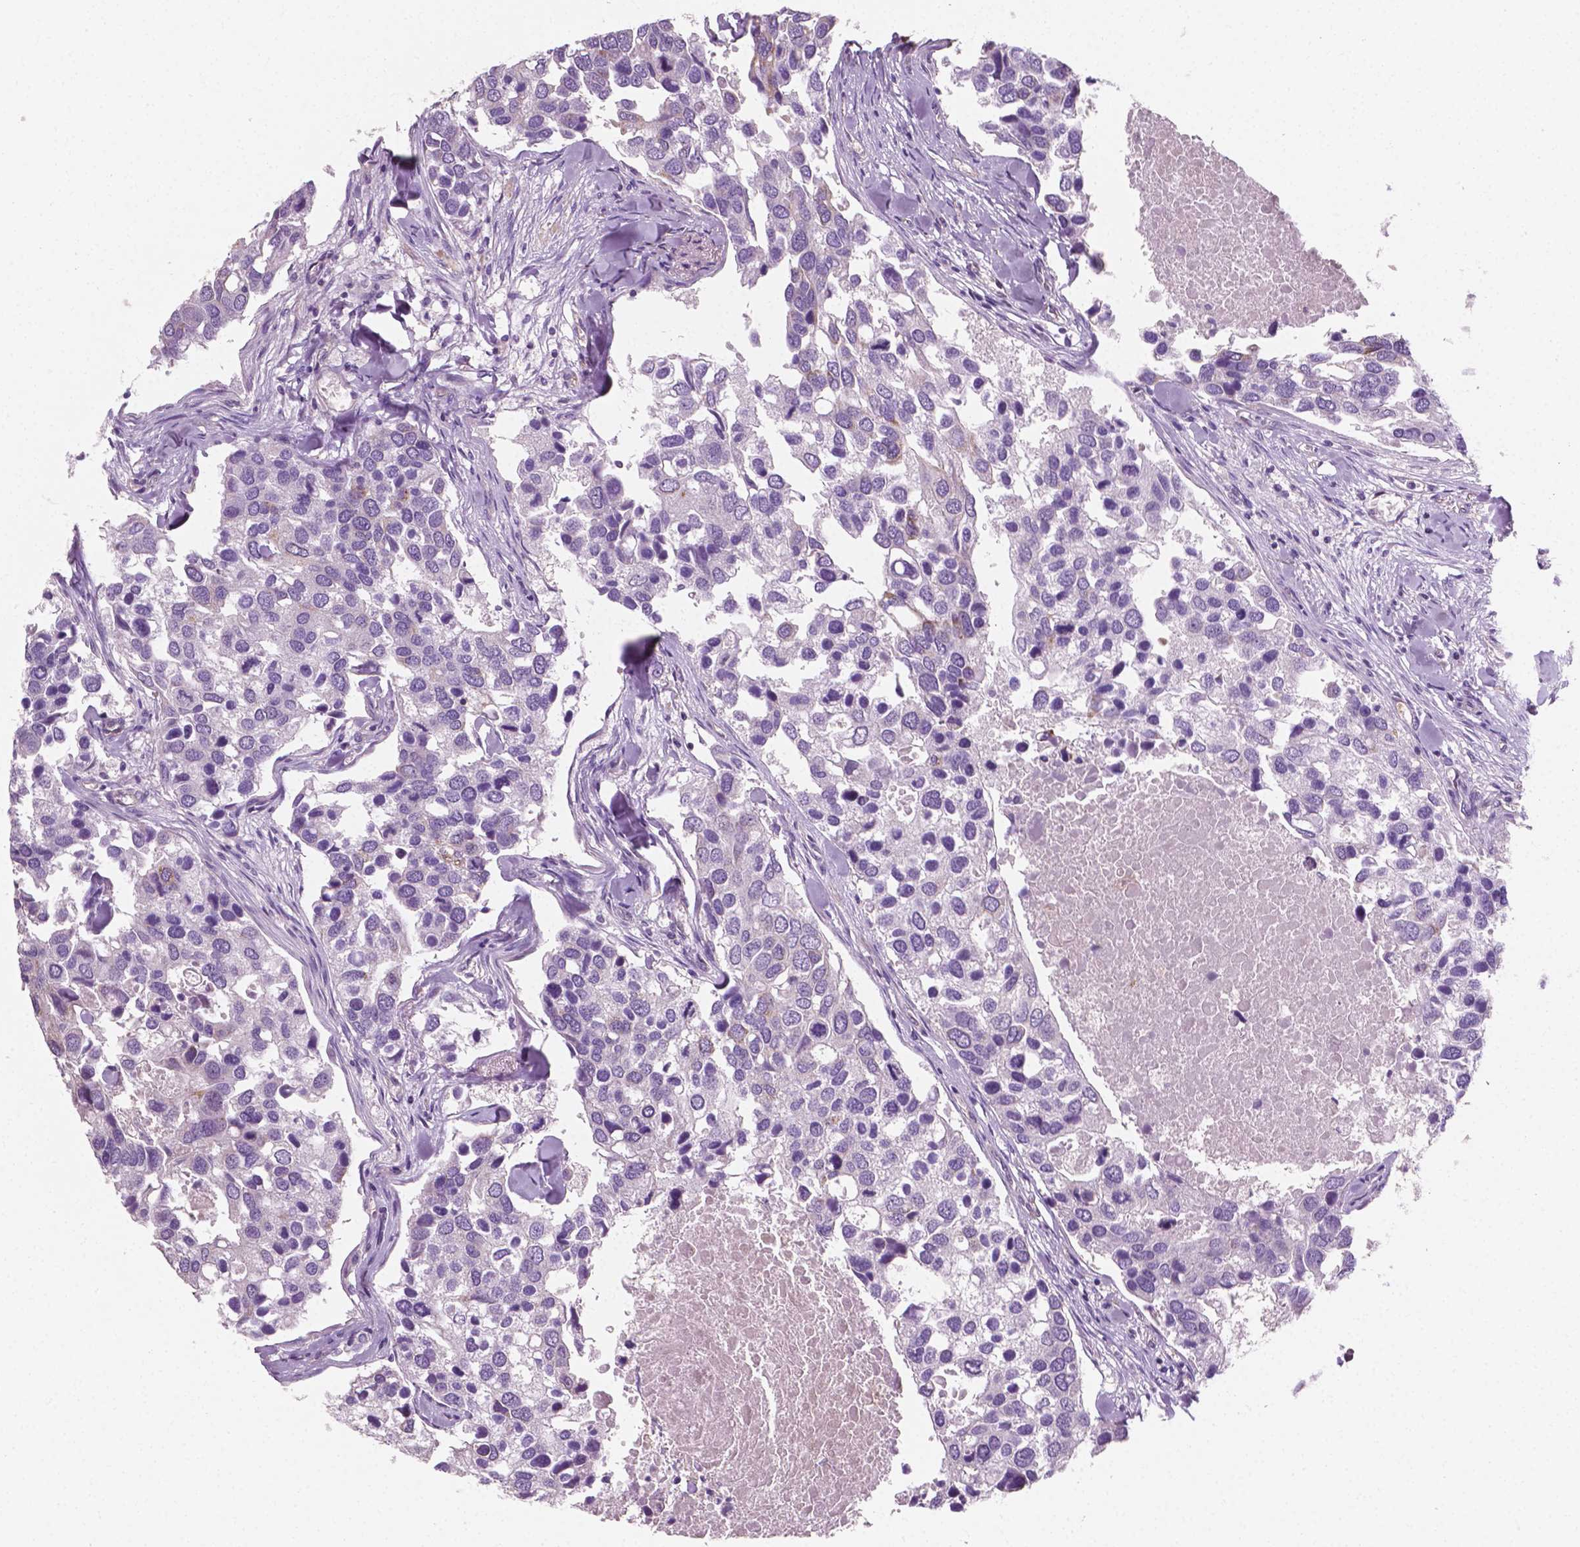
{"staining": {"intensity": "negative", "quantity": "none", "location": "none"}, "tissue": "breast cancer", "cell_type": "Tumor cells", "image_type": "cancer", "snomed": [{"axis": "morphology", "description": "Duct carcinoma"}, {"axis": "topography", "description": "Breast"}], "caption": "A photomicrograph of human breast infiltrating ductal carcinoma is negative for staining in tumor cells.", "gene": "PTX3", "patient": {"sex": "female", "age": 83}}